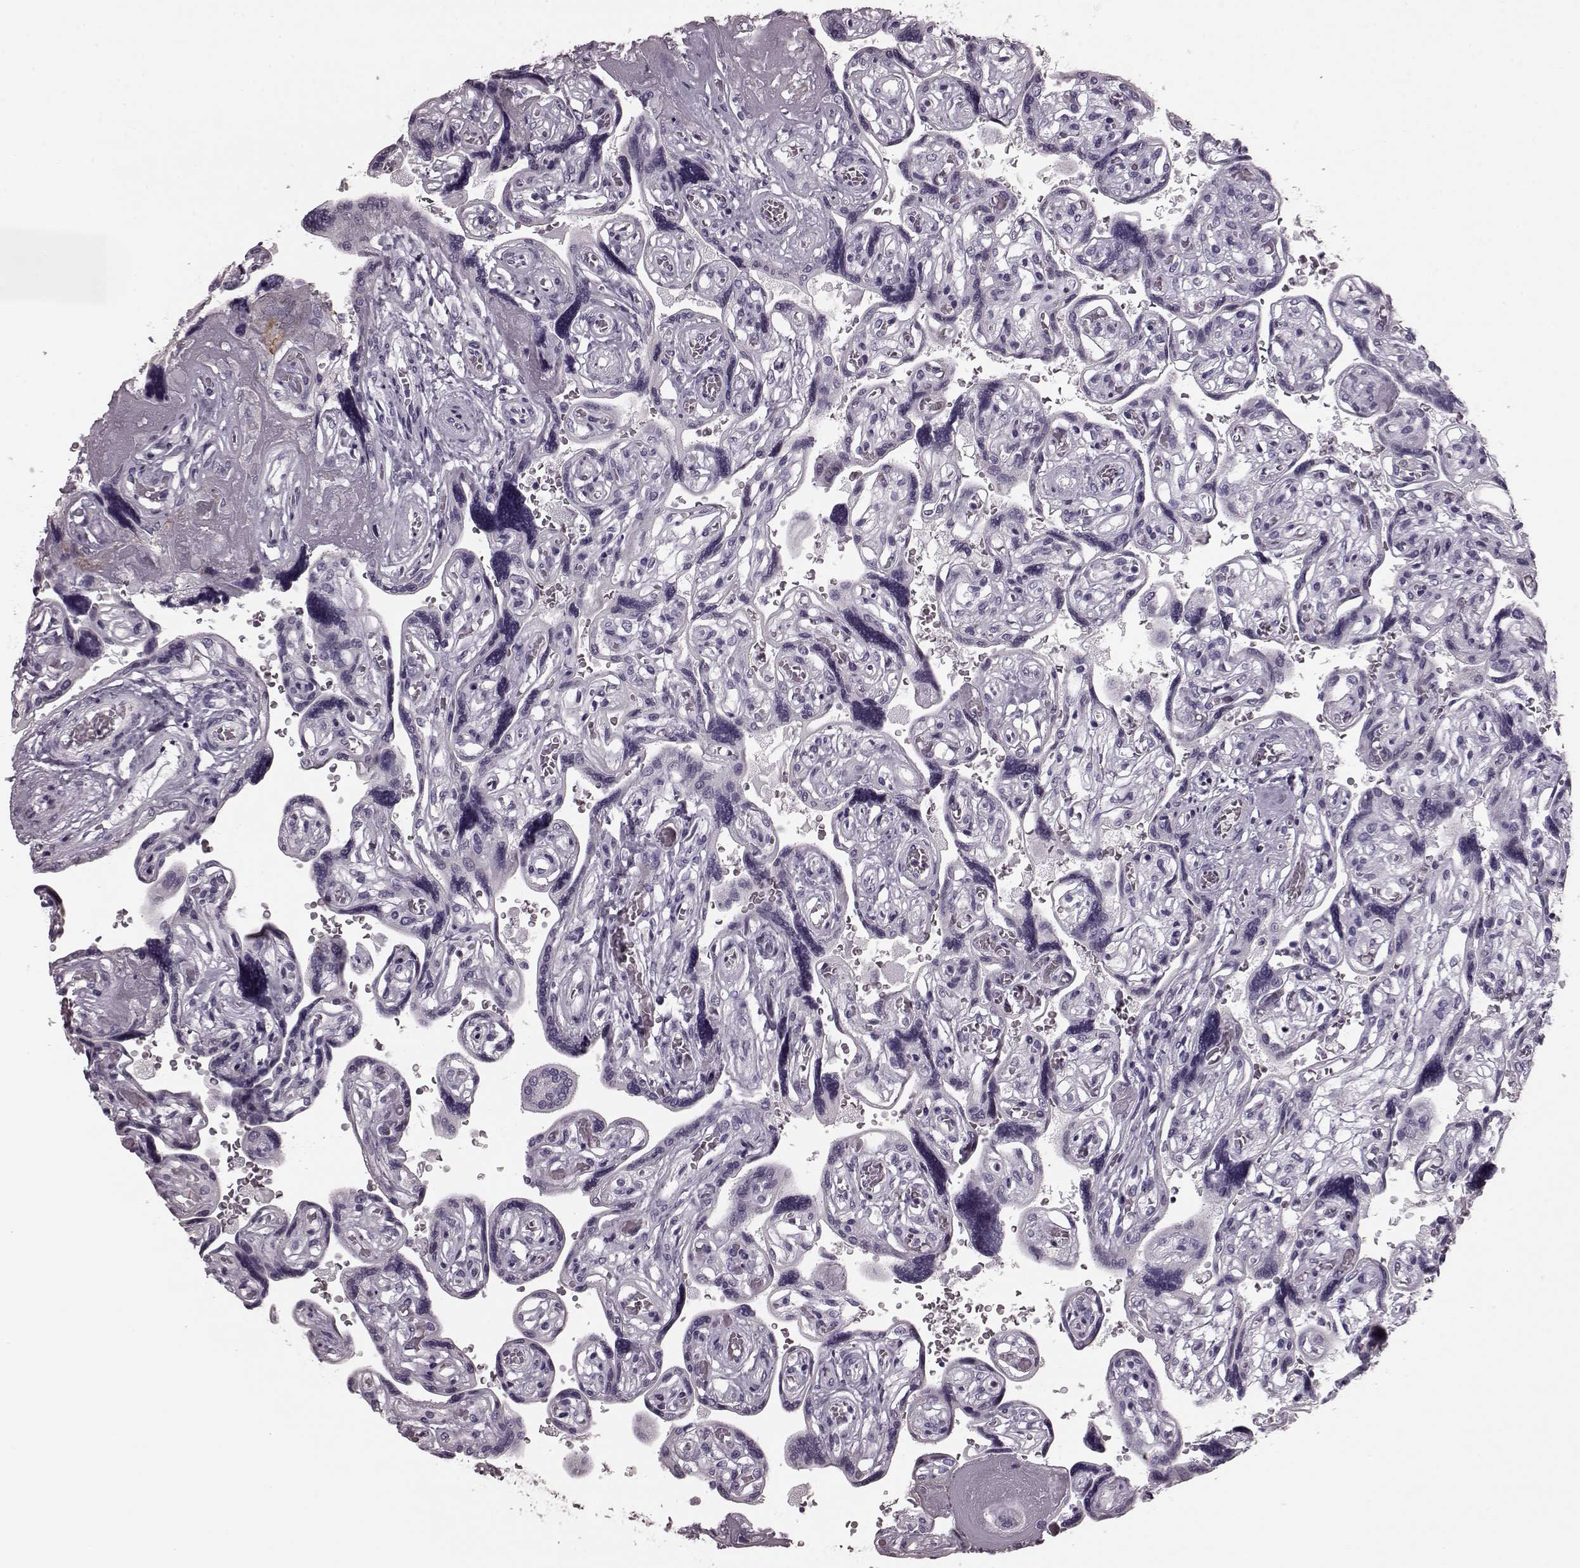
{"staining": {"intensity": "negative", "quantity": "none", "location": "none"}, "tissue": "placenta", "cell_type": "Decidual cells", "image_type": "normal", "snomed": [{"axis": "morphology", "description": "Normal tissue, NOS"}, {"axis": "topography", "description": "Placenta"}], "caption": "IHC of benign placenta reveals no positivity in decidual cells.", "gene": "CST7", "patient": {"sex": "female", "age": 32}}